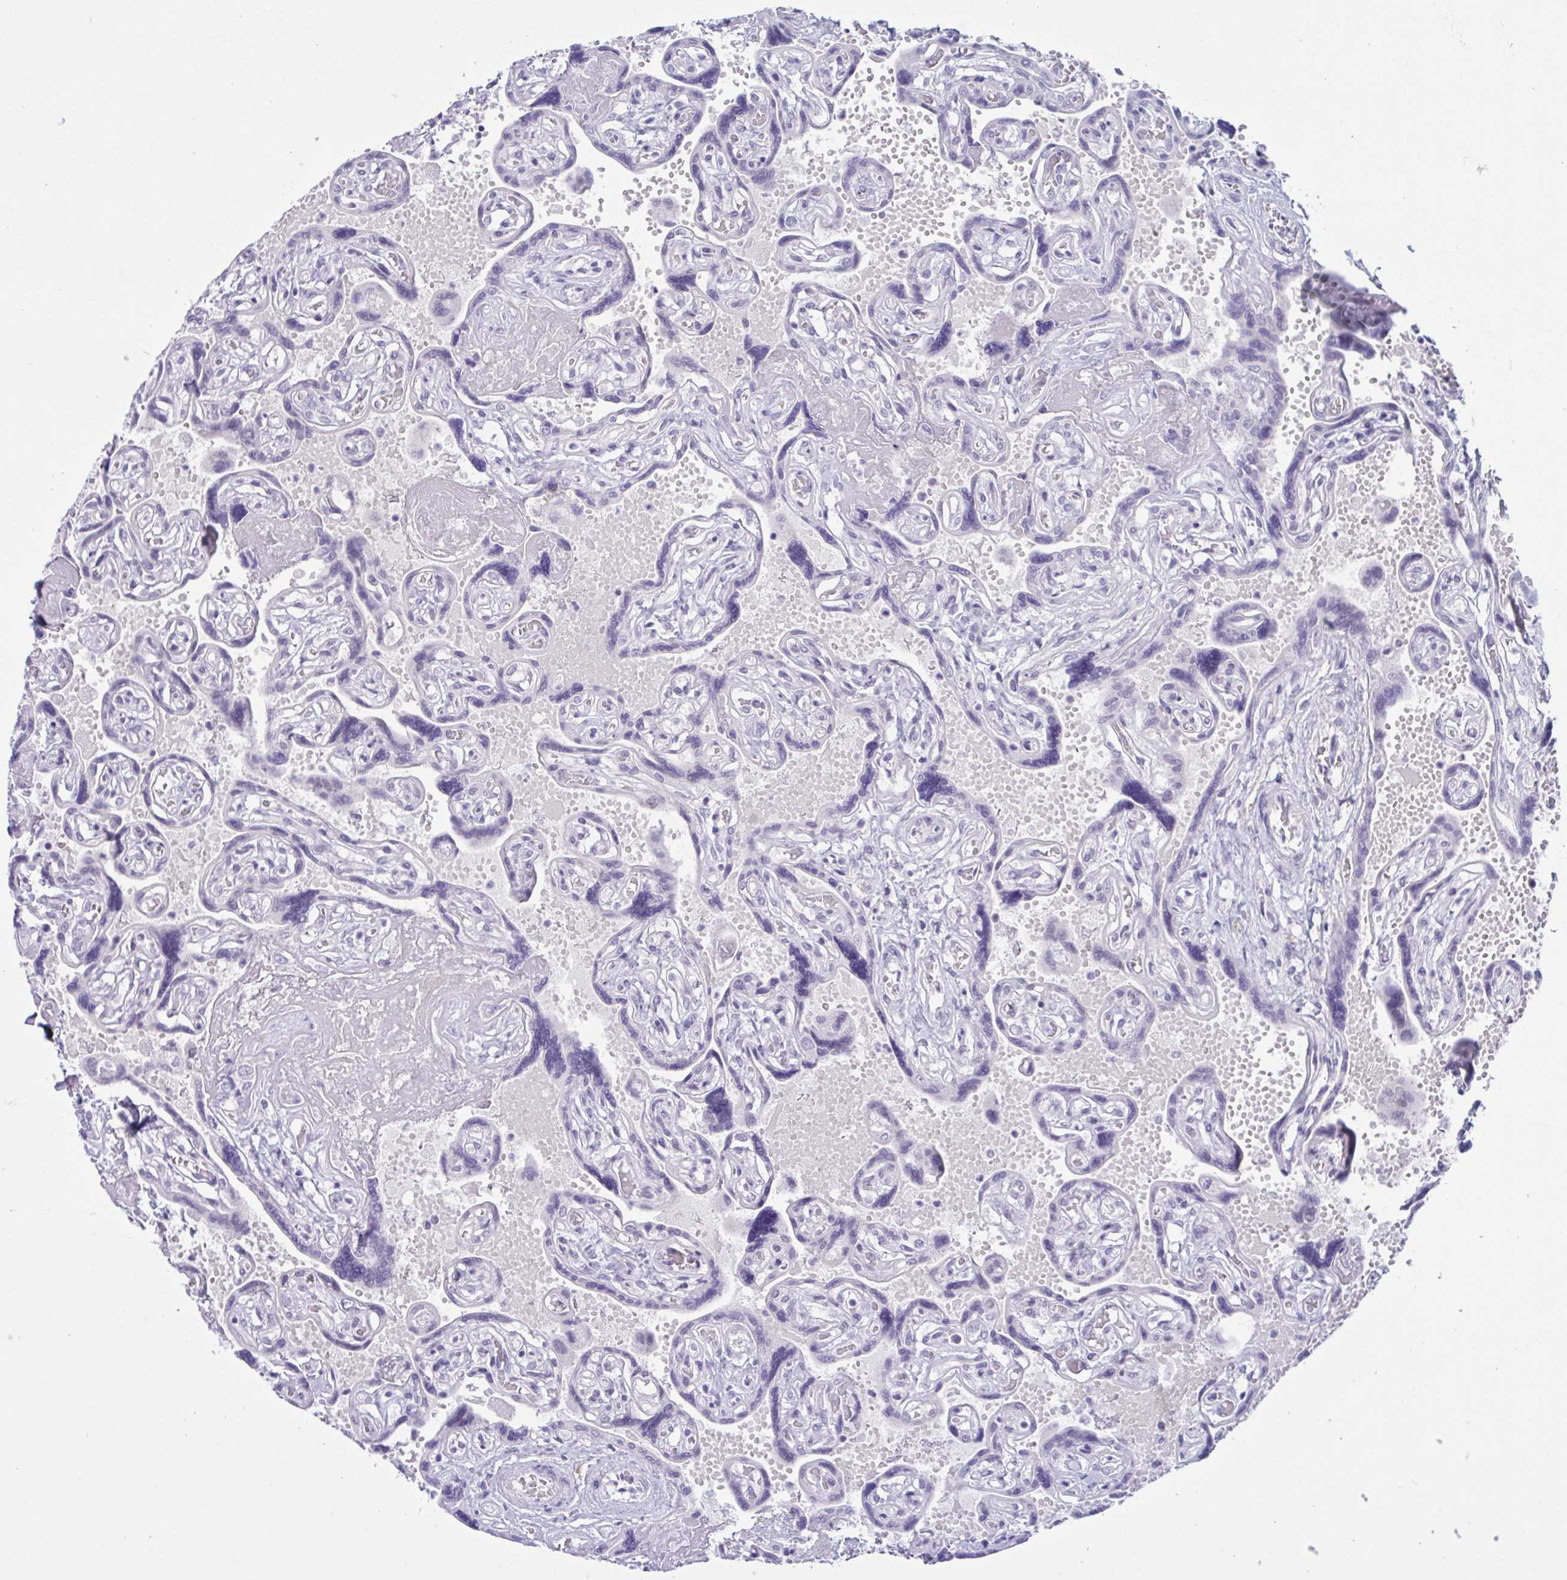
{"staining": {"intensity": "negative", "quantity": "none", "location": "none"}, "tissue": "placenta", "cell_type": "Trophoblastic cells", "image_type": "normal", "snomed": [{"axis": "morphology", "description": "Normal tissue, NOS"}, {"axis": "topography", "description": "Placenta"}], "caption": "An IHC image of benign placenta is shown. There is no staining in trophoblastic cells of placenta.", "gene": "USP35", "patient": {"sex": "female", "age": 32}}